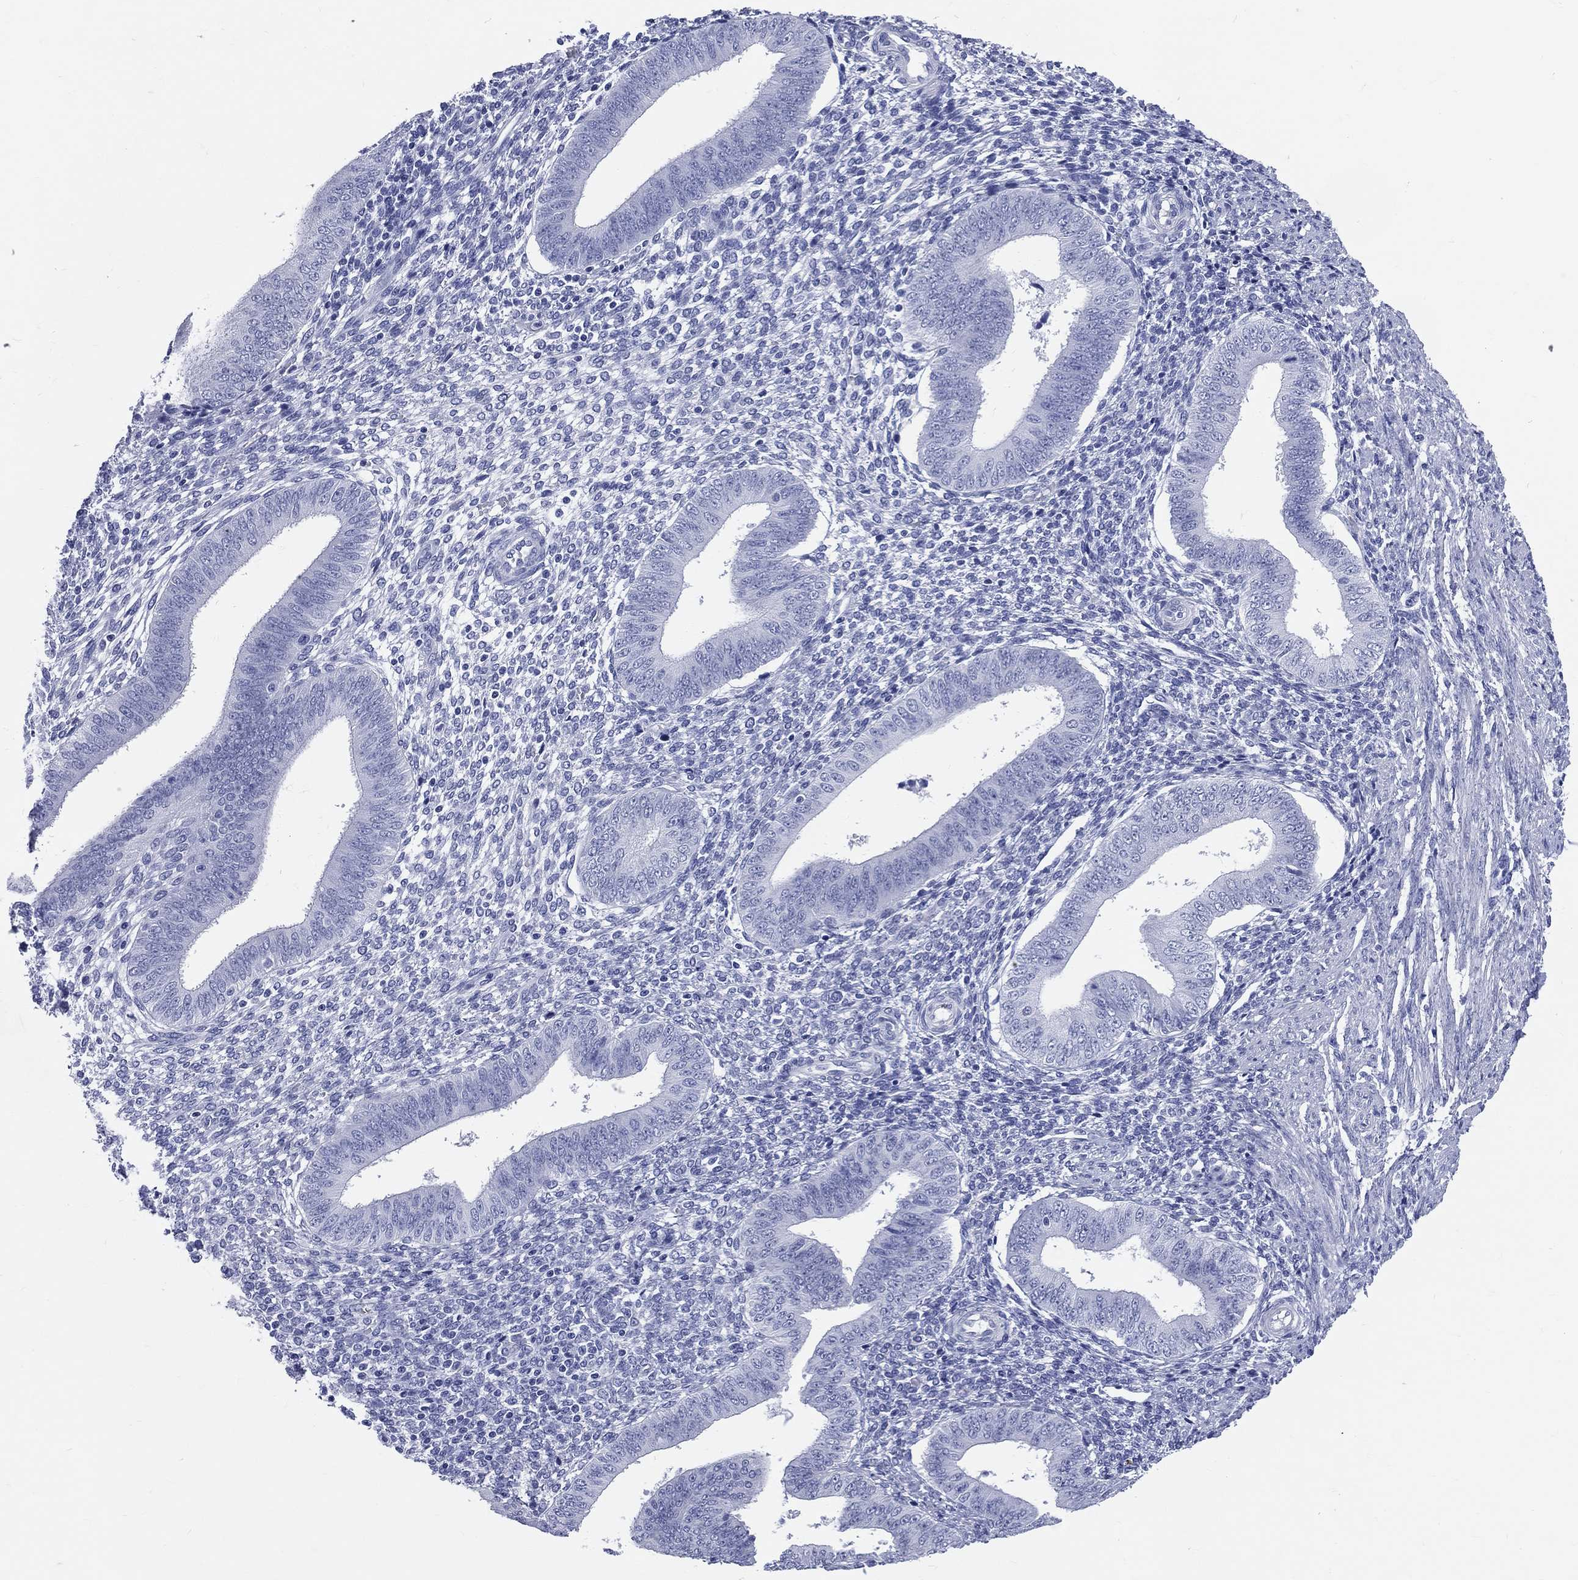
{"staining": {"intensity": "negative", "quantity": "none", "location": "none"}, "tissue": "endometrium", "cell_type": "Cells in endometrial stroma", "image_type": "normal", "snomed": [{"axis": "morphology", "description": "Normal tissue, NOS"}, {"axis": "topography", "description": "Endometrium"}], "caption": "Immunohistochemical staining of unremarkable endometrium displays no significant positivity in cells in endometrial stroma.", "gene": "CYLC1", "patient": {"sex": "female", "age": 39}}